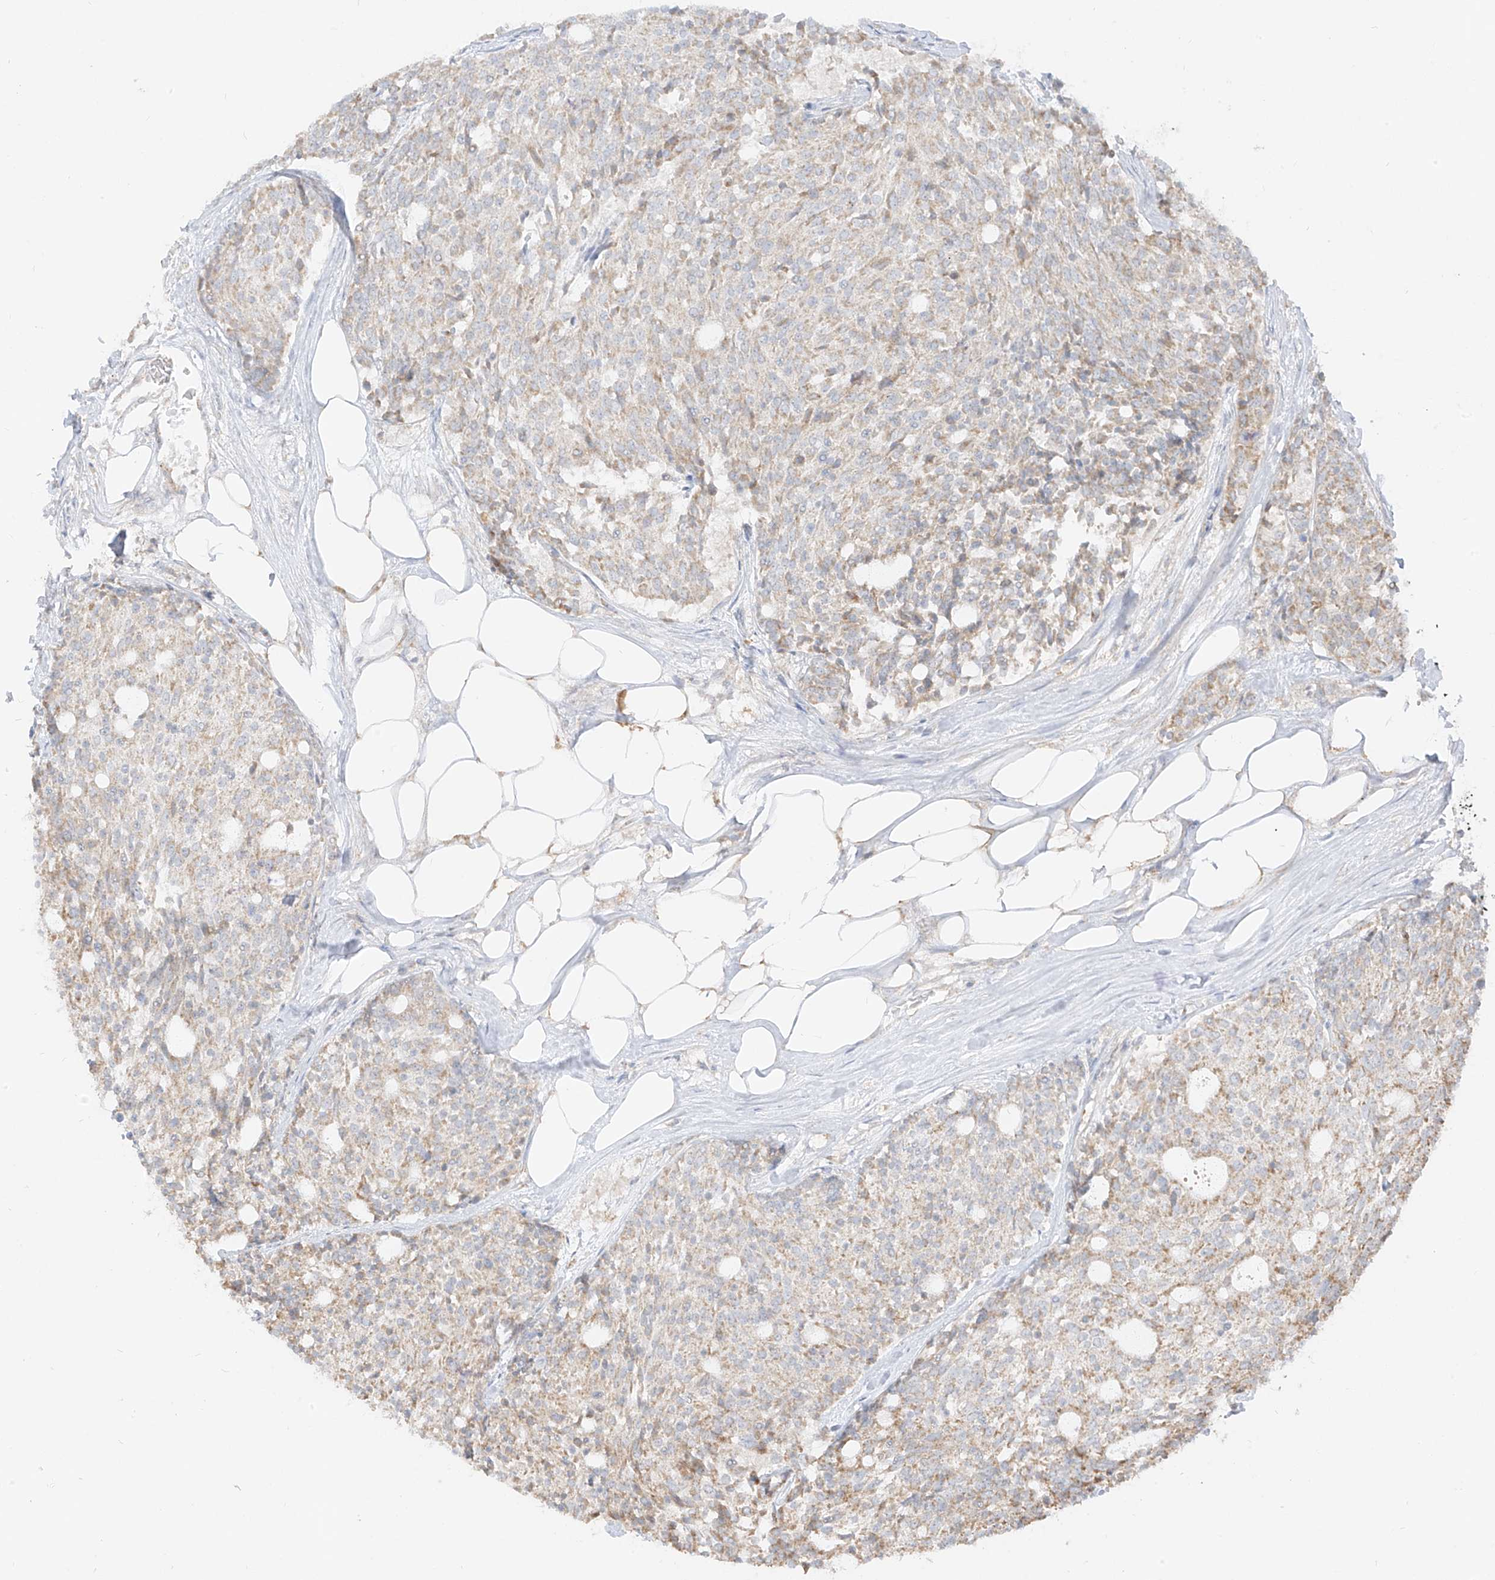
{"staining": {"intensity": "weak", "quantity": "25%-75%", "location": "cytoplasmic/membranous"}, "tissue": "carcinoid", "cell_type": "Tumor cells", "image_type": "cancer", "snomed": [{"axis": "morphology", "description": "Carcinoid, malignant, NOS"}, {"axis": "topography", "description": "Pancreas"}], "caption": "Human malignant carcinoid stained with a protein marker demonstrates weak staining in tumor cells.", "gene": "ZIM3", "patient": {"sex": "female", "age": 54}}